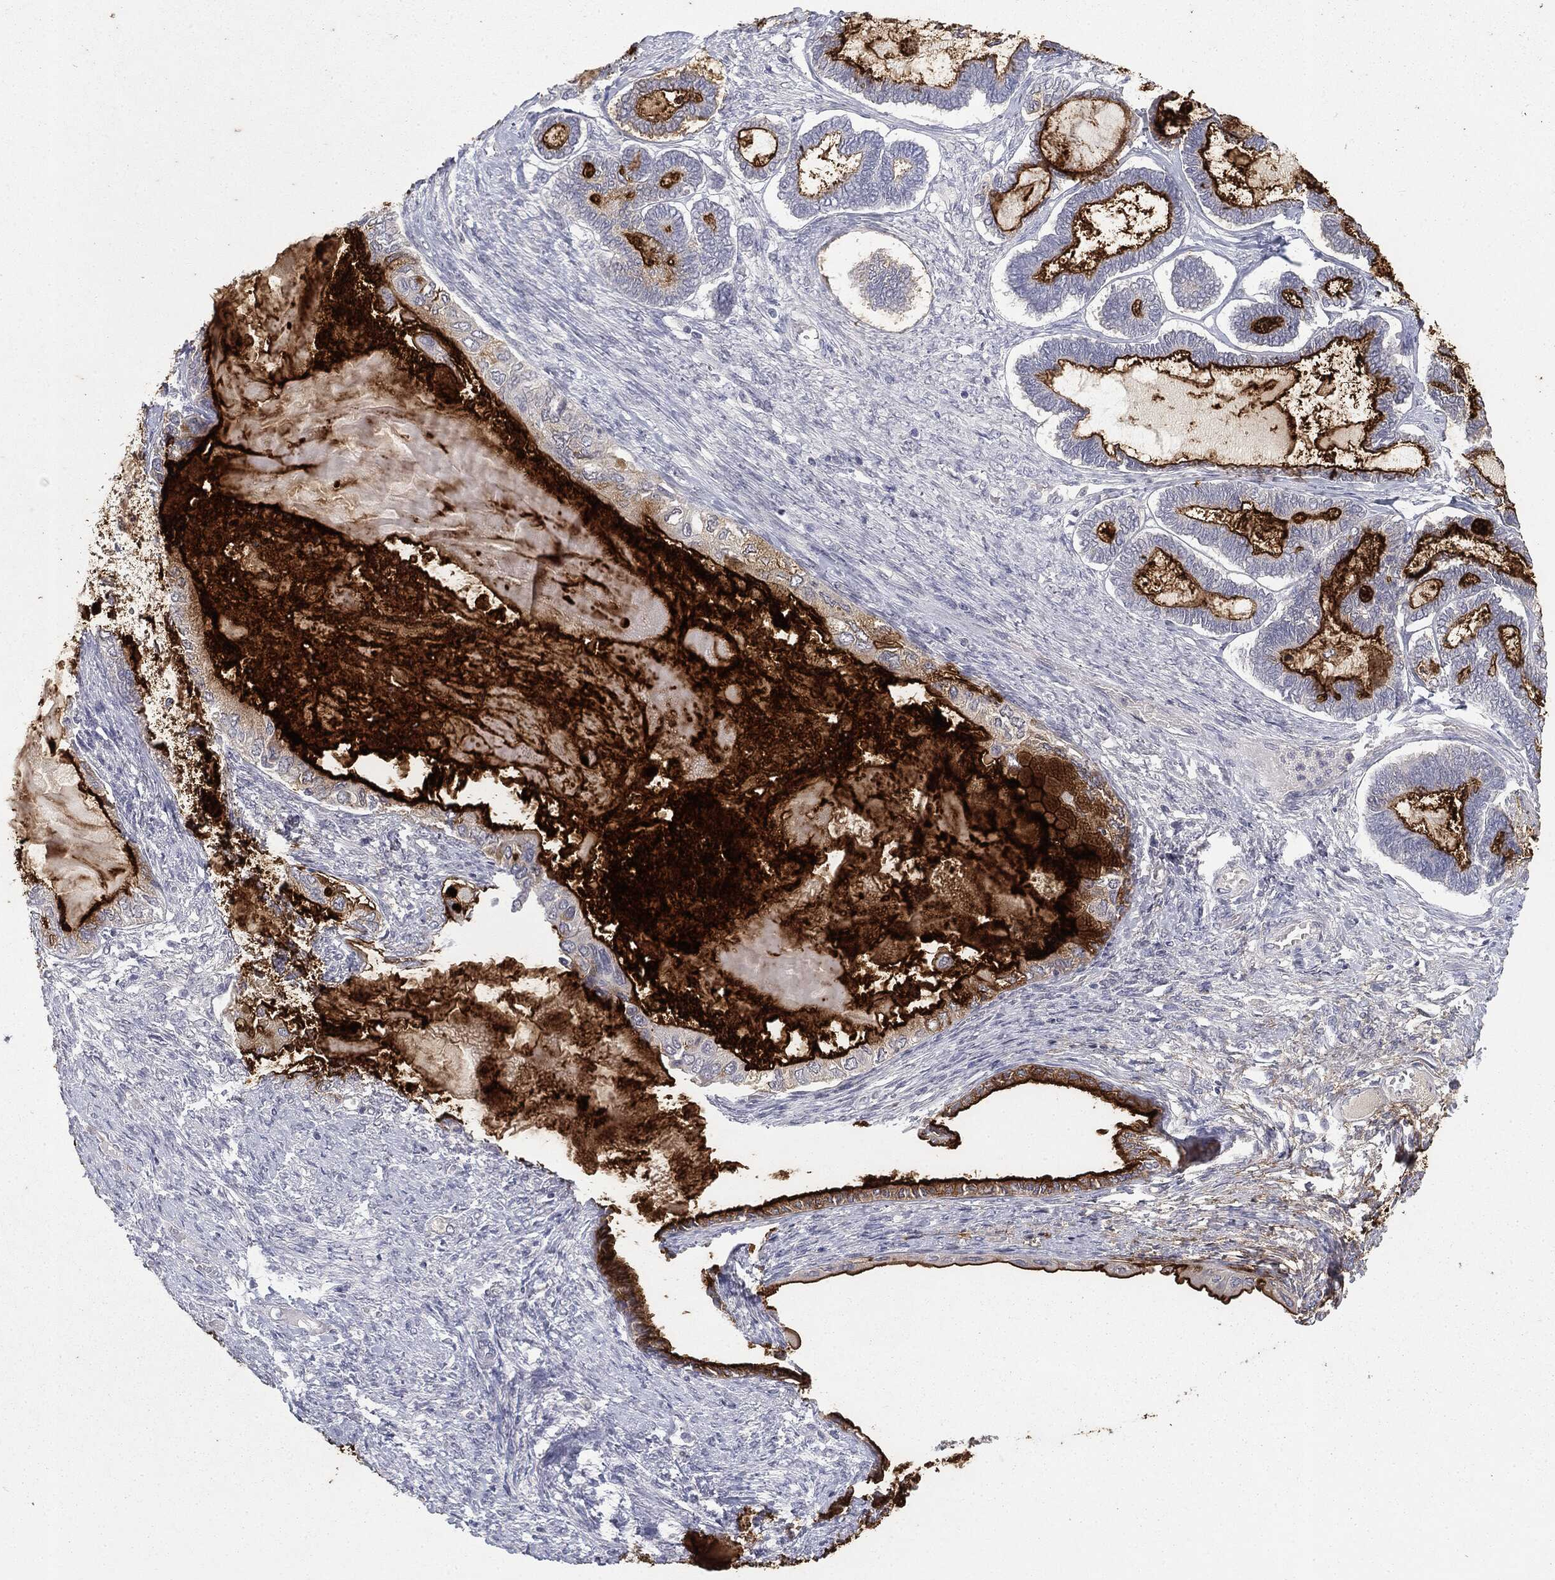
{"staining": {"intensity": "strong", "quantity": "25%-75%", "location": "cytoplasmic/membranous"}, "tissue": "ovarian cancer", "cell_type": "Tumor cells", "image_type": "cancer", "snomed": [{"axis": "morphology", "description": "Carcinoma, endometroid"}, {"axis": "topography", "description": "Ovary"}], "caption": "Ovarian endometroid carcinoma was stained to show a protein in brown. There is high levels of strong cytoplasmic/membranous positivity in about 25%-75% of tumor cells. (IHC, brightfield microscopy, high magnification).", "gene": "MUC1", "patient": {"sex": "female", "age": 70}}